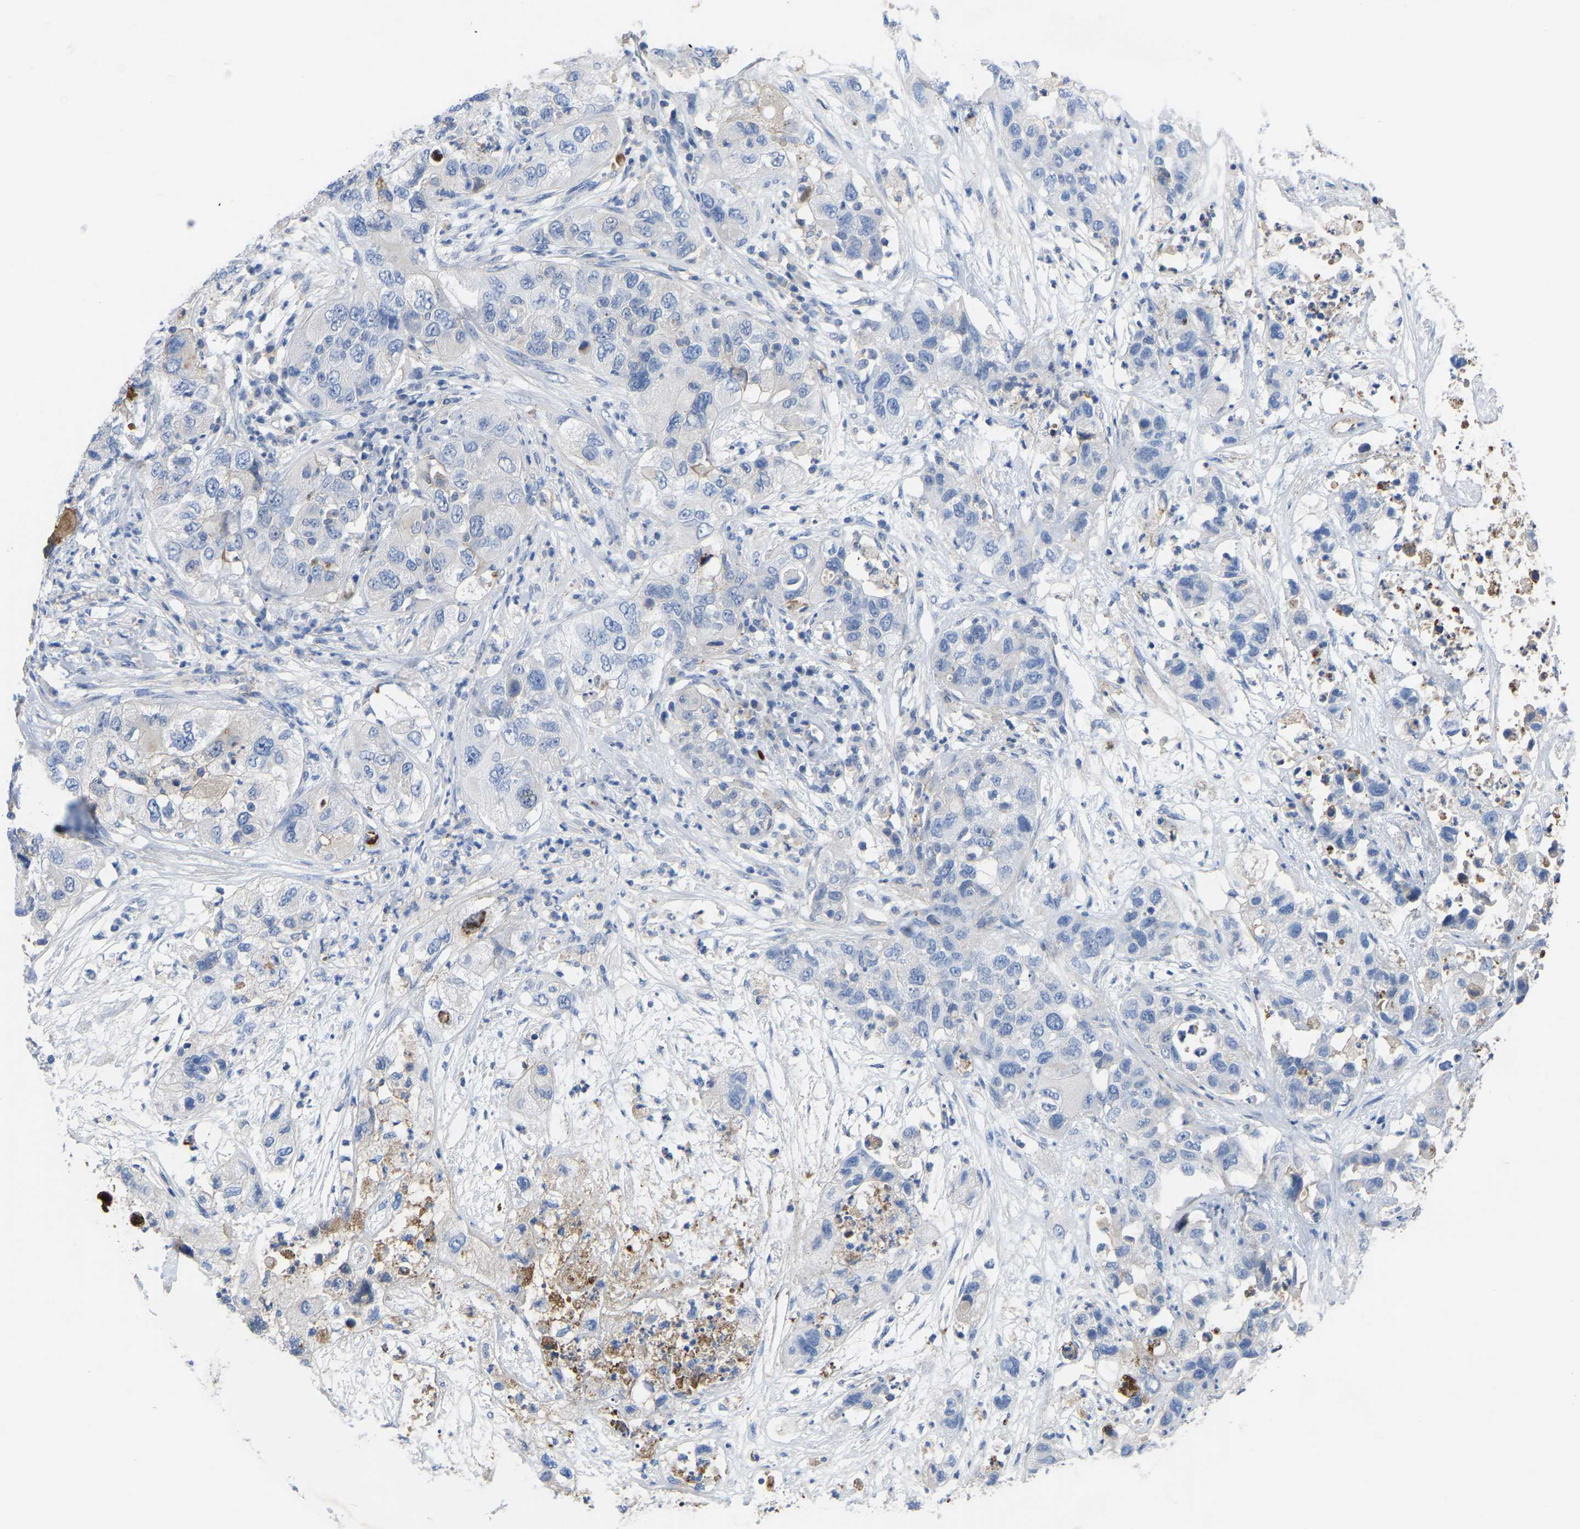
{"staining": {"intensity": "negative", "quantity": "none", "location": "none"}, "tissue": "pancreatic cancer", "cell_type": "Tumor cells", "image_type": "cancer", "snomed": [{"axis": "morphology", "description": "Adenocarcinoma, NOS"}, {"axis": "topography", "description": "Pancreas"}], "caption": "Immunohistochemistry of human pancreatic adenocarcinoma exhibits no expression in tumor cells.", "gene": "ZNF449", "patient": {"sex": "female", "age": 78}}